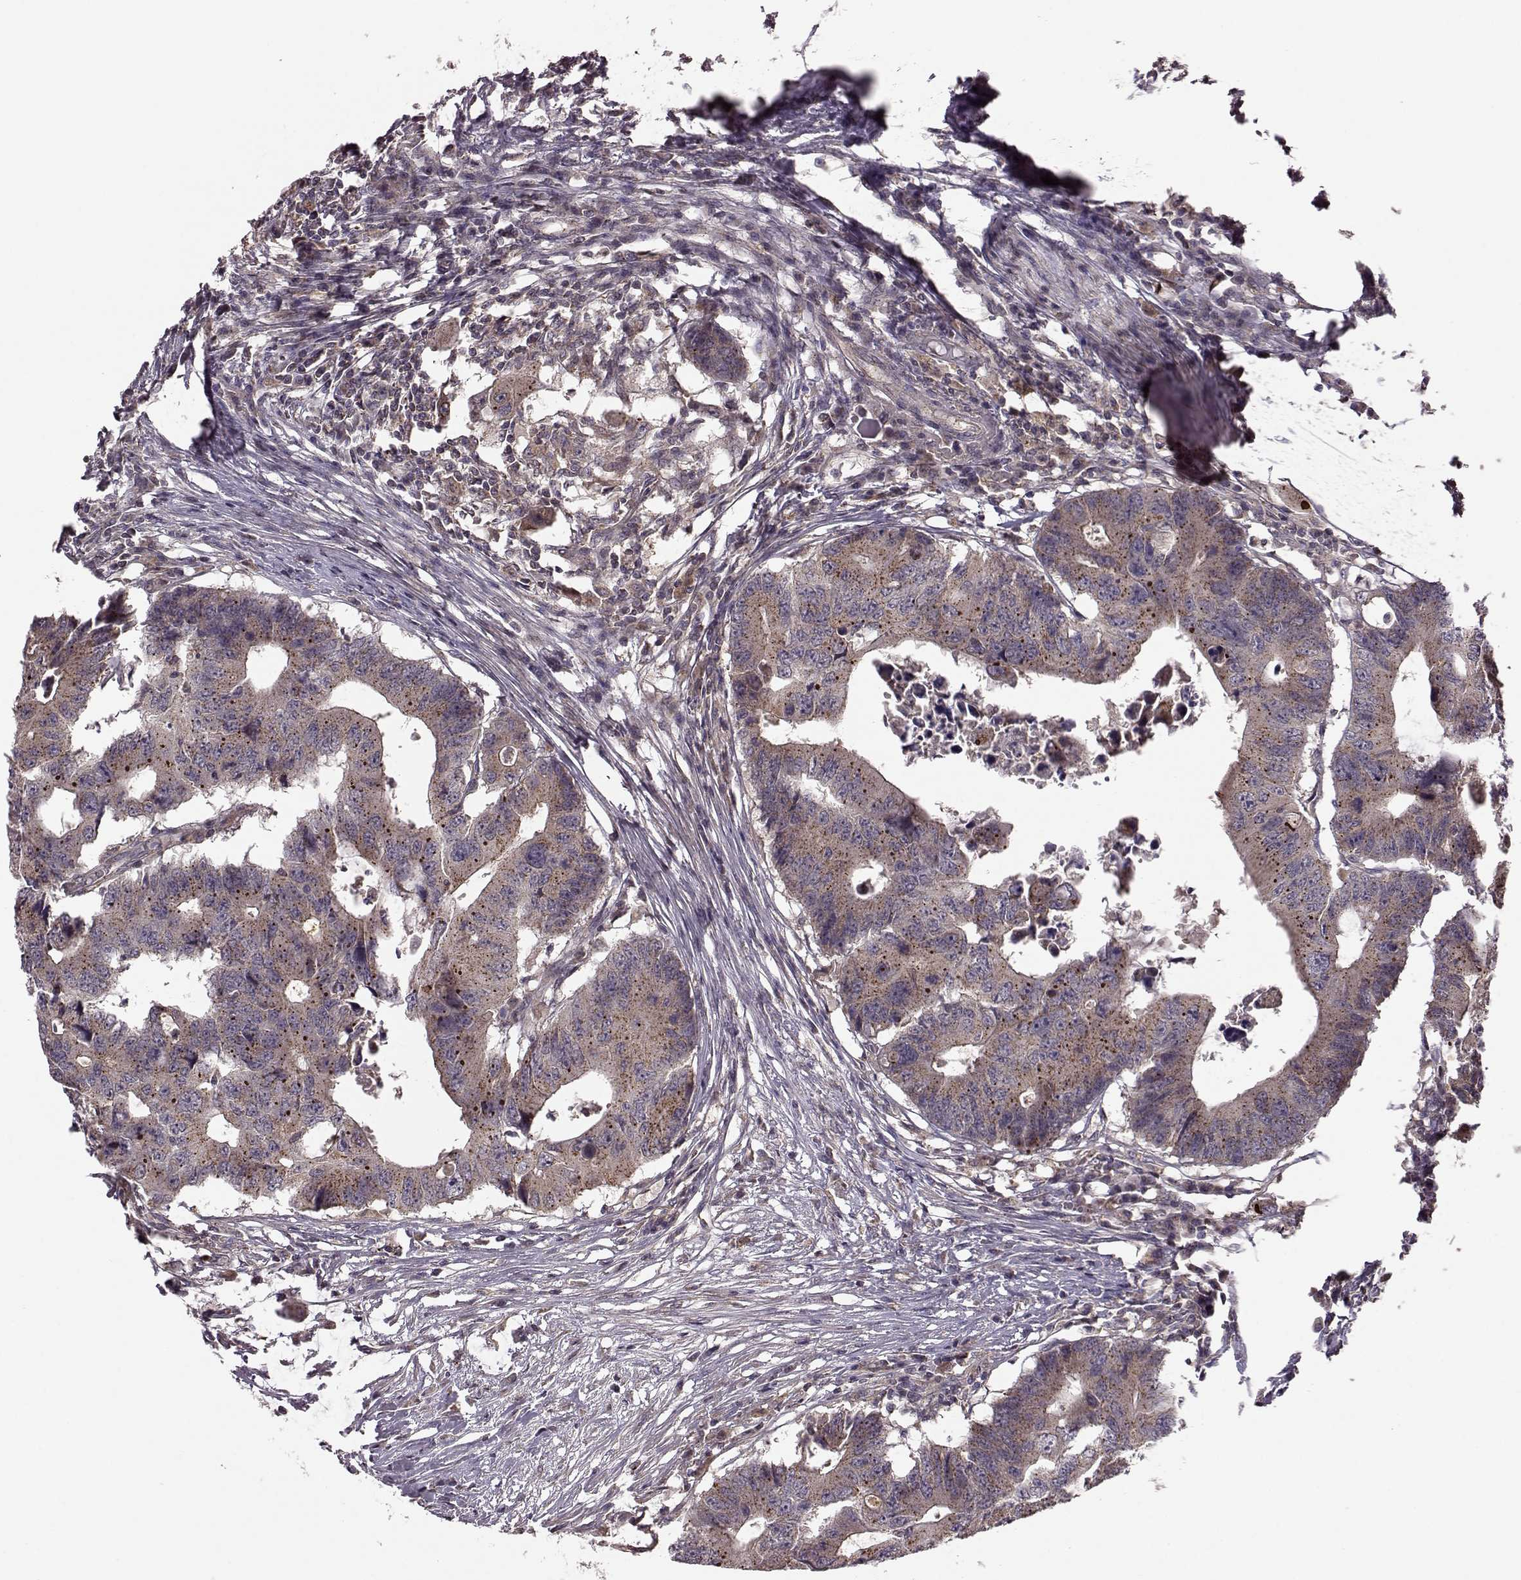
{"staining": {"intensity": "moderate", "quantity": ">75%", "location": "cytoplasmic/membranous"}, "tissue": "colorectal cancer", "cell_type": "Tumor cells", "image_type": "cancer", "snomed": [{"axis": "morphology", "description": "Adenocarcinoma, NOS"}, {"axis": "topography", "description": "Colon"}], "caption": "Tumor cells reveal moderate cytoplasmic/membranous positivity in approximately >75% of cells in colorectal cancer. (DAB = brown stain, brightfield microscopy at high magnification).", "gene": "FNIP2", "patient": {"sex": "male", "age": 71}}